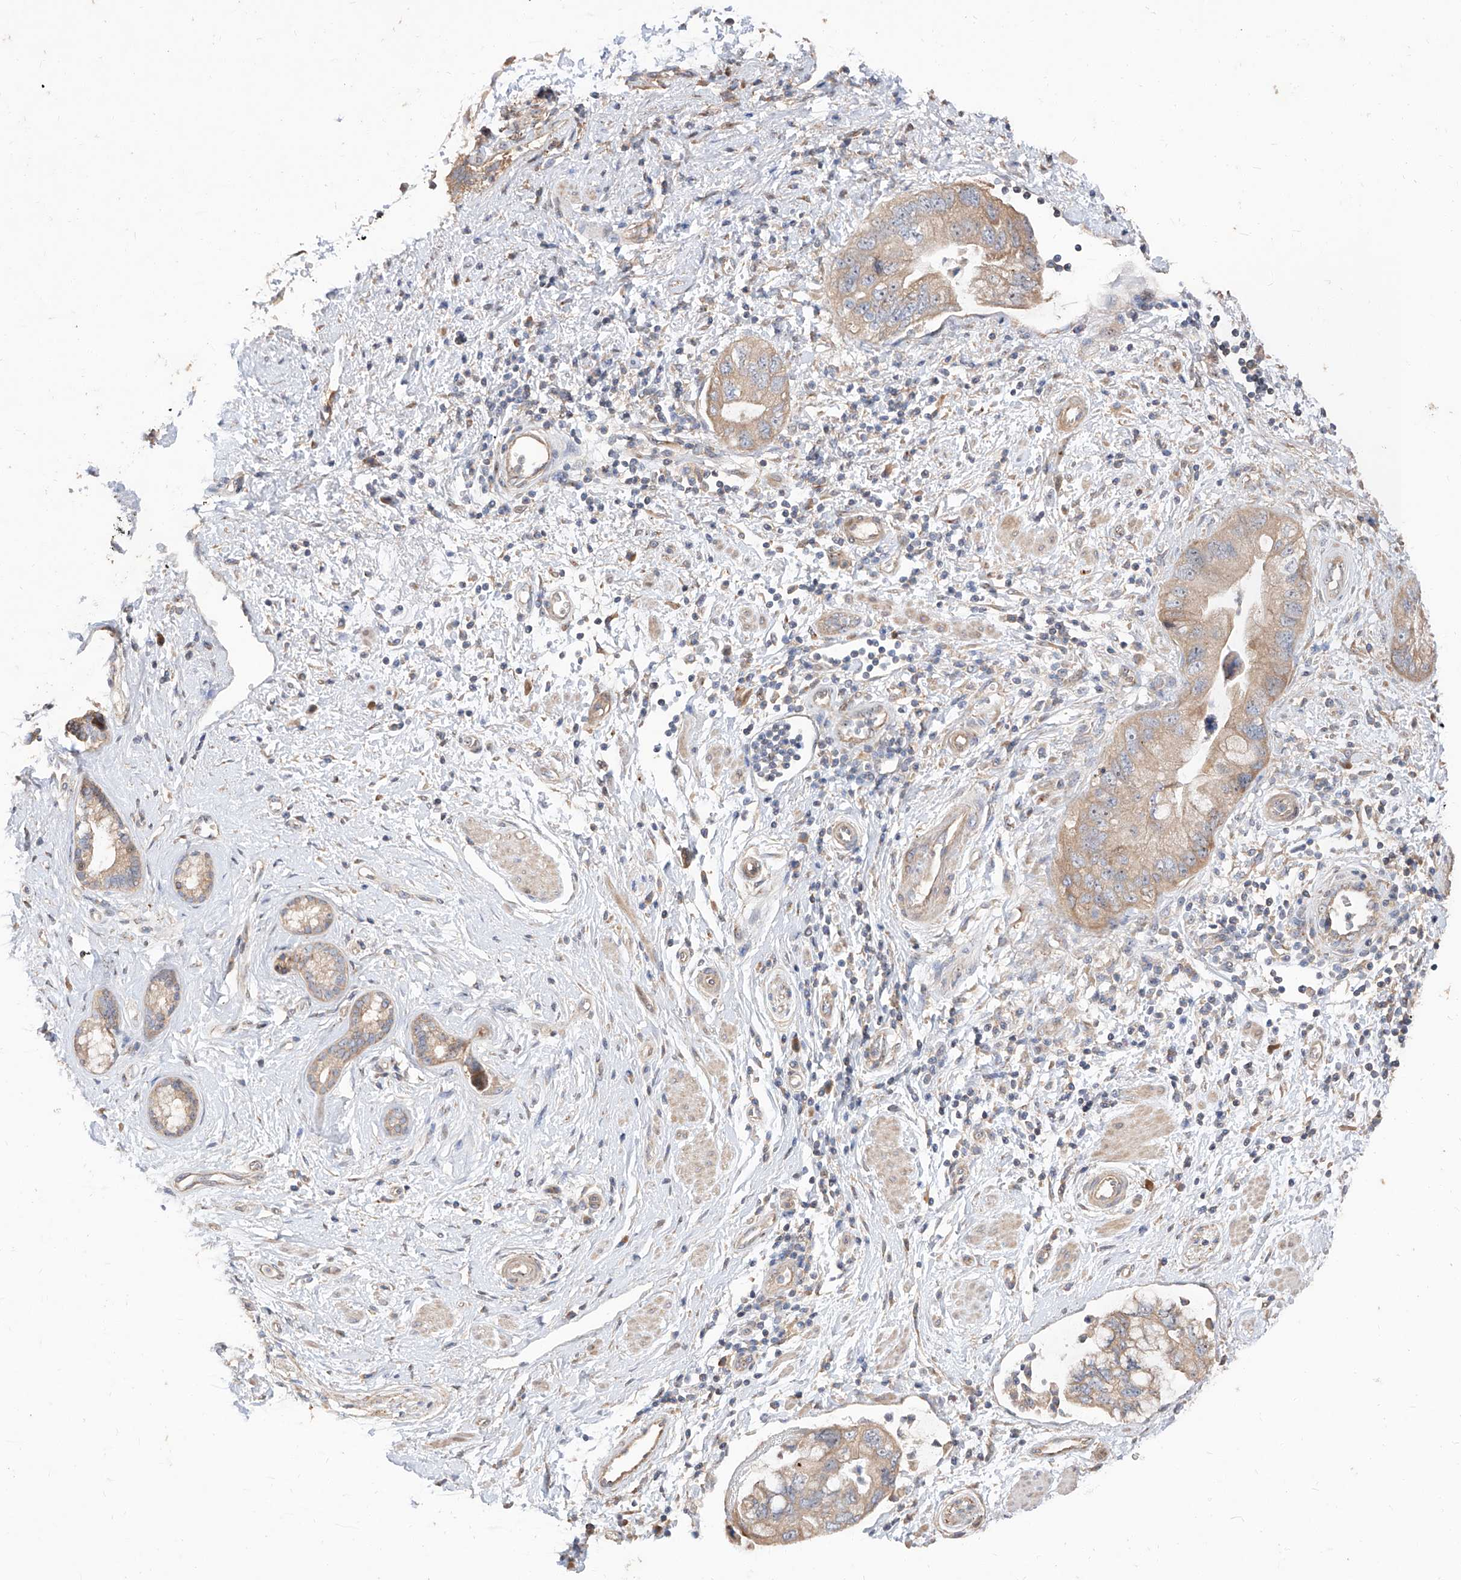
{"staining": {"intensity": "weak", "quantity": ">75%", "location": "cytoplasmic/membranous"}, "tissue": "pancreatic cancer", "cell_type": "Tumor cells", "image_type": "cancer", "snomed": [{"axis": "morphology", "description": "Adenocarcinoma, NOS"}, {"axis": "topography", "description": "Pancreas"}], "caption": "Adenocarcinoma (pancreatic) was stained to show a protein in brown. There is low levels of weak cytoplasmic/membranous positivity in about >75% of tumor cells.", "gene": "DIRAS3", "patient": {"sex": "female", "age": 73}}